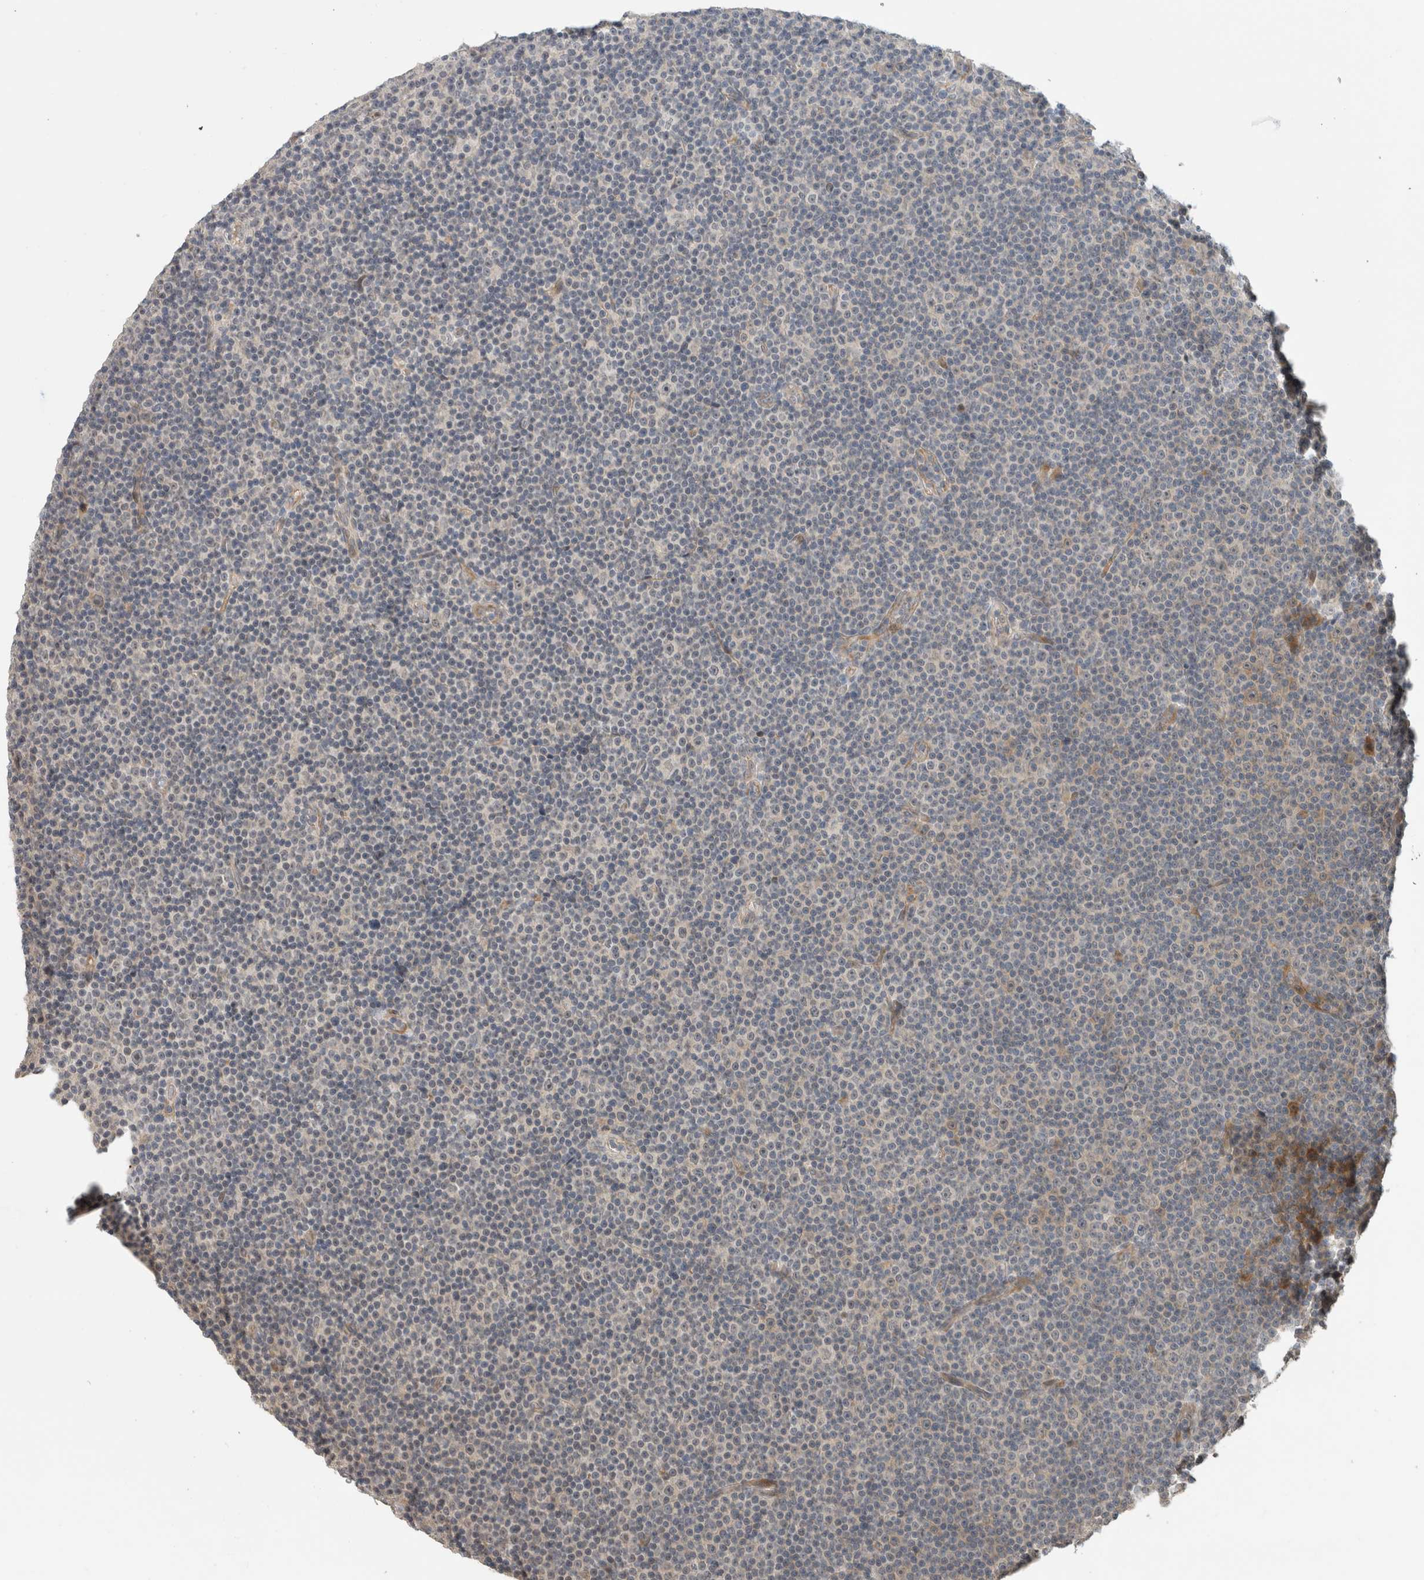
{"staining": {"intensity": "negative", "quantity": "none", "location": "none"}, "tissue": "lymphoma", "cell_type": "Tumor cells", "image_type": "cancer", "snomed": [{"axis": "morphology", "description": "Malignant lymphoma, non-Hodgkin's type, Low grade"}, {"axis": "topography", "description": "Lymph node"}], "caption": "Immunohistochemical staining of human low-grade malignant lymphoma, non-Hodgkin's type exhibits no significant positivity in tumor cells.", "gene": "ERCC6L2", "patient": {"sex": "female", "age": 67}}